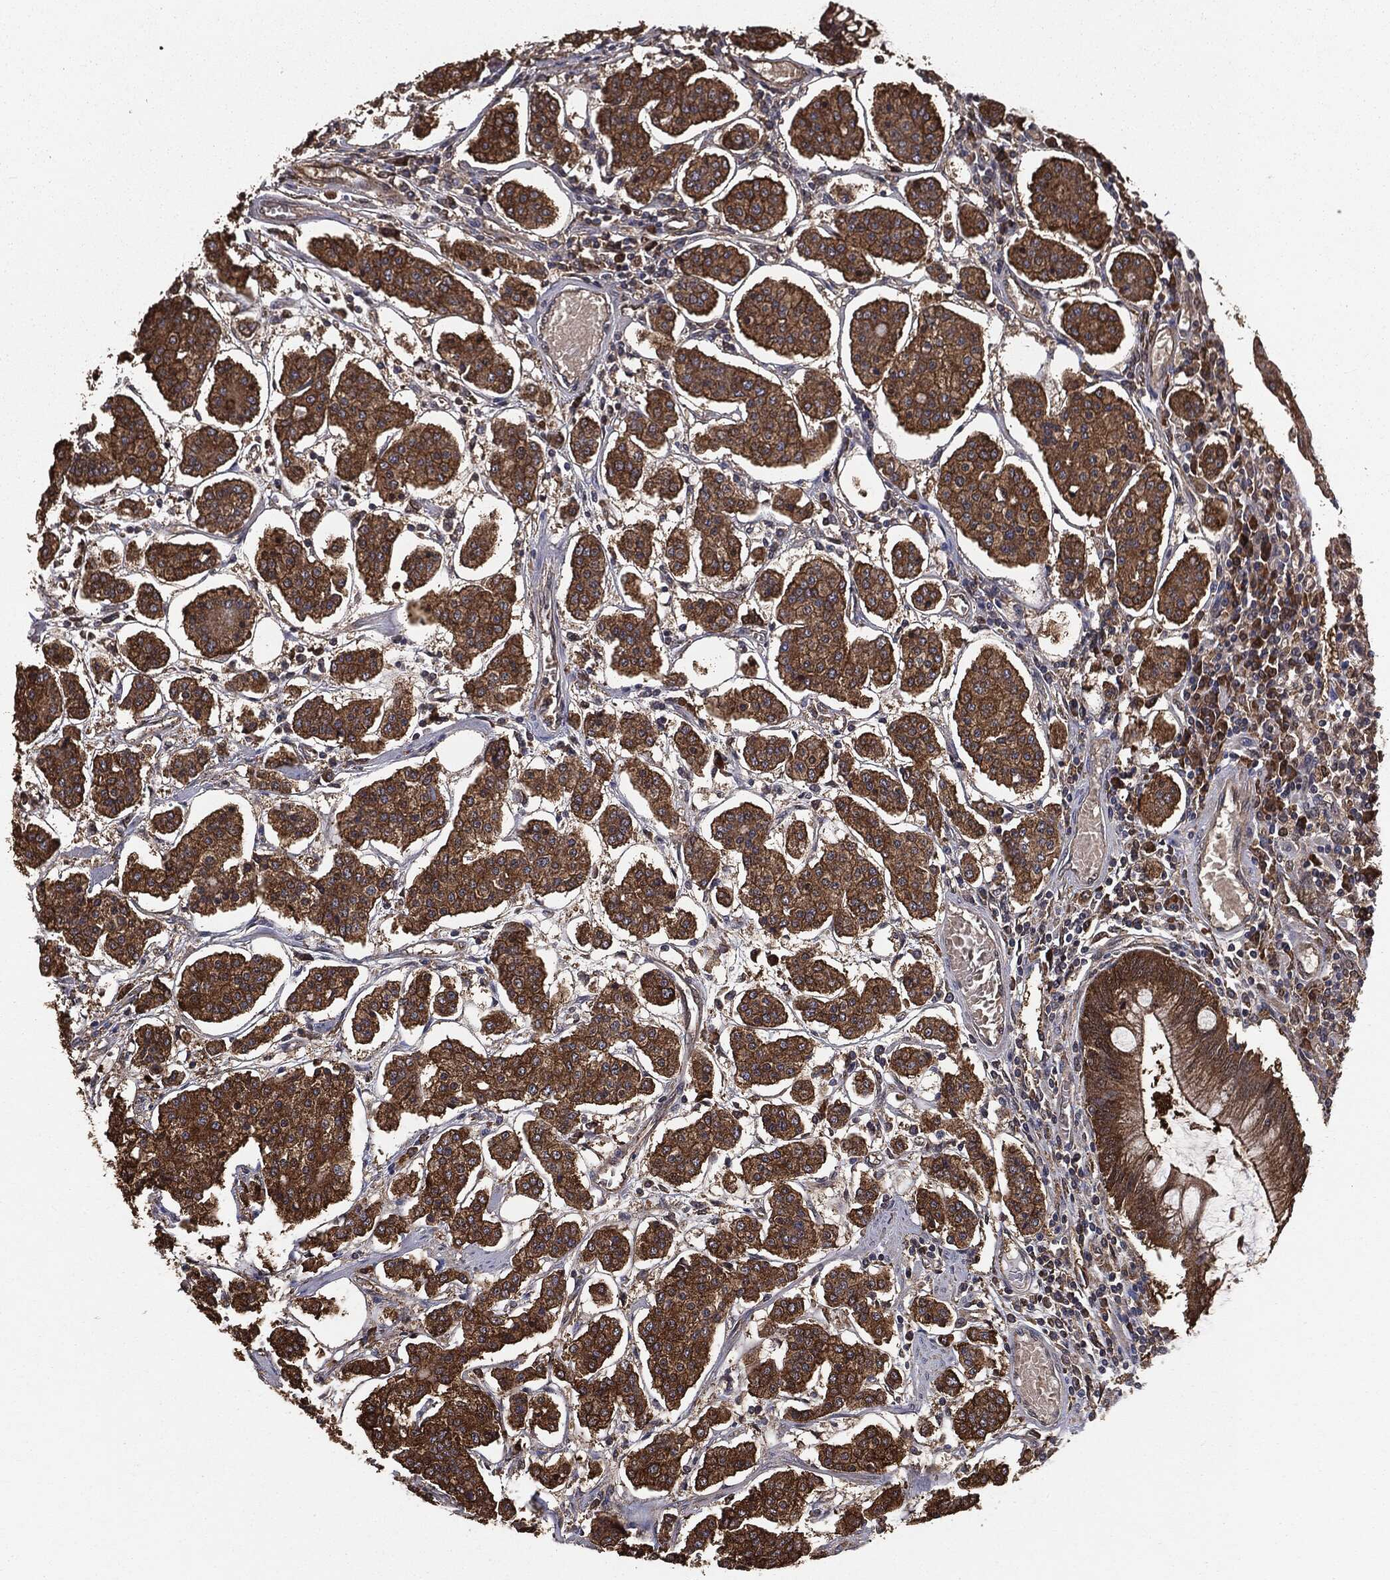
{"staining": {"intensity": "strong", "quantity": ">75%", "location": "cytoplasmic/membranous"}, "tissue": "carcinoid", "cell_type": "Tumor cells", "image_type": "cancer", "snomed": [{"axis": "morphology", "description": "Carcinoid, malignant, NOS"}, {"axis": "topography", "description": "Small intestine"}], "caption": "Immunohistochemical staining of human carcinoid demonstrates strong cytoplasmic/membranous protein positivity in about >75% of tumor cells.", "gene": "NME1", "patient": {"sex": "female", "age": 65}}